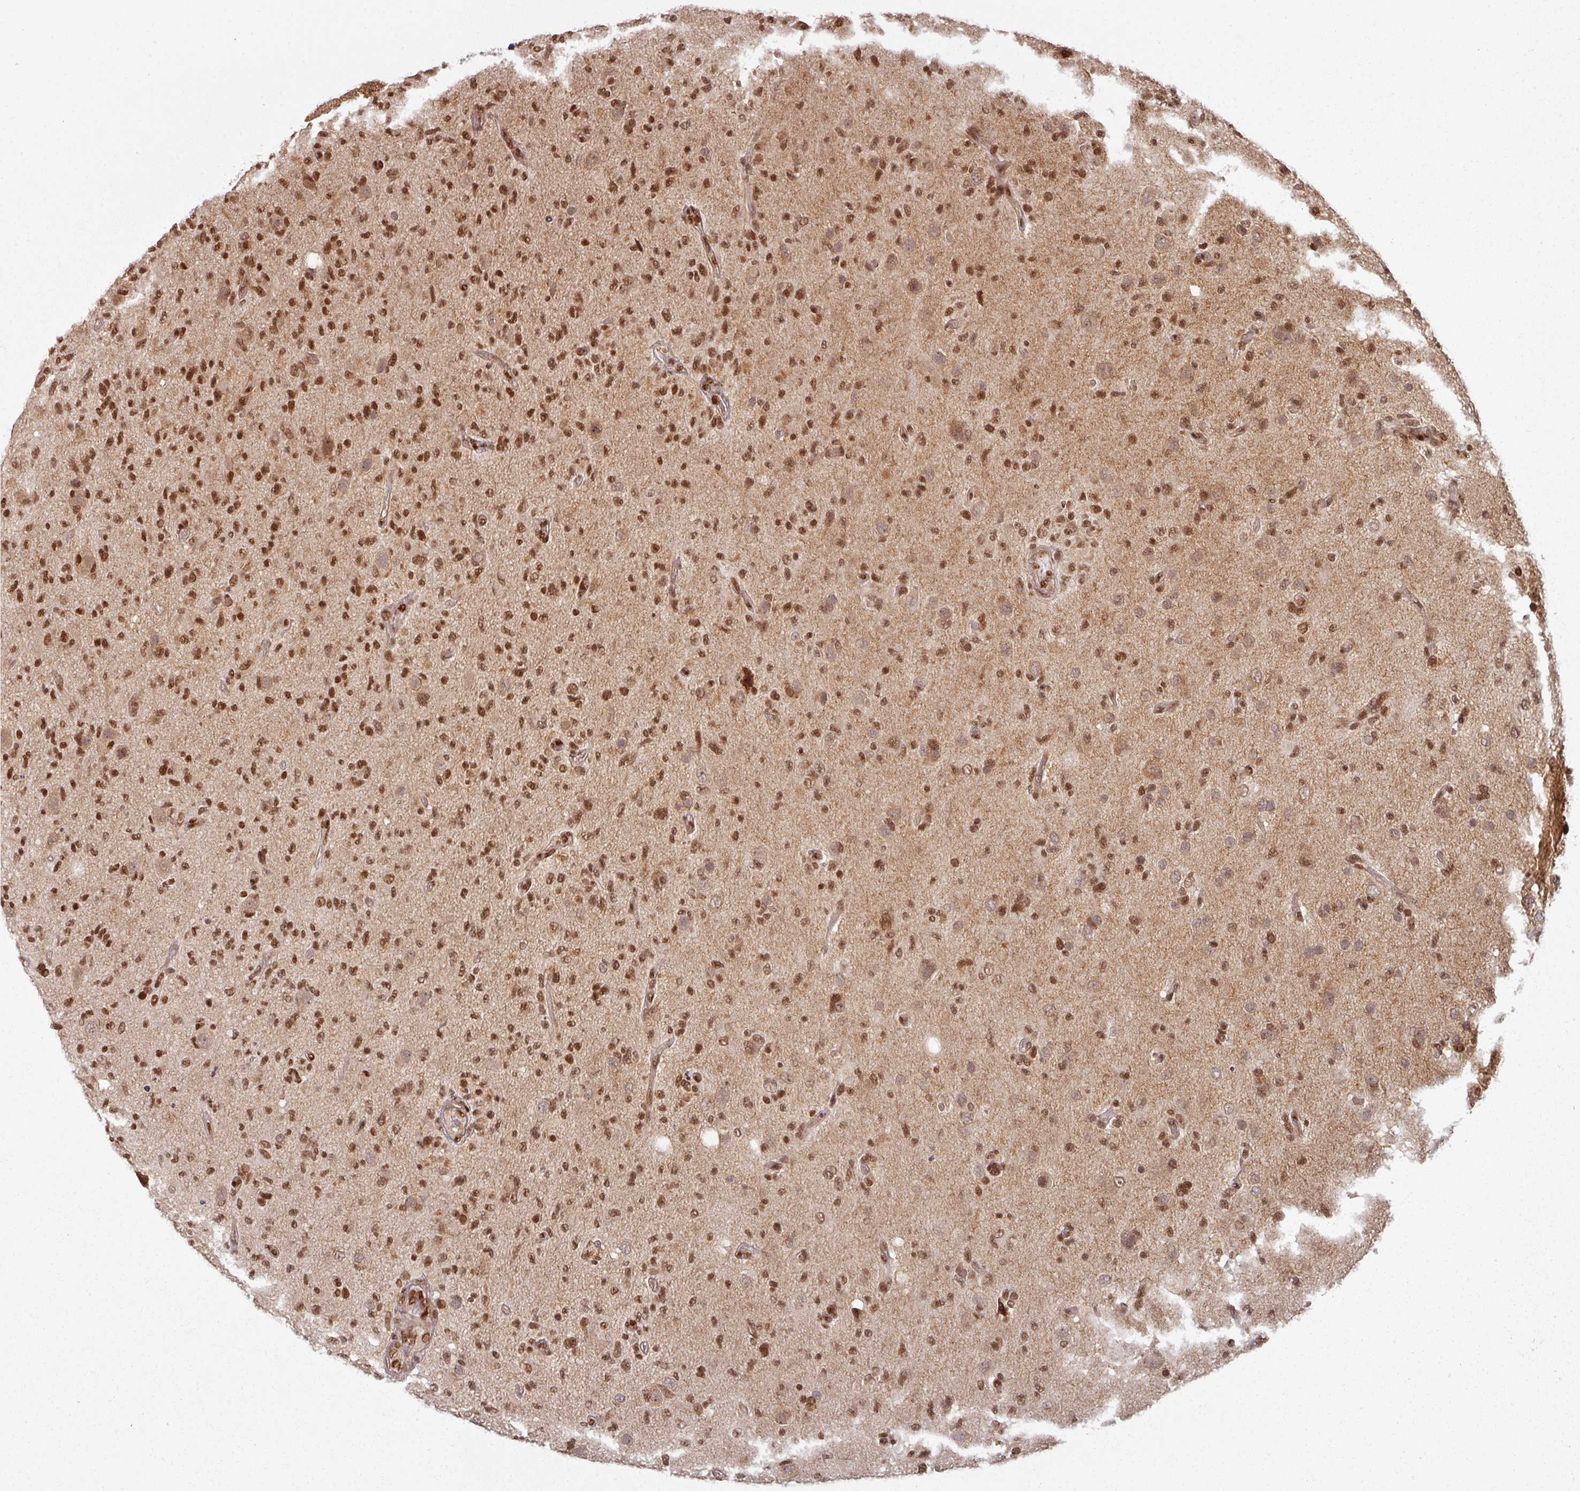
{"staining": {"intensity": "strong", "quantity": ">75%", "location": "cytoplasmic/membranous,nuclear"}, "tissue": "glioma", "cell_type": "Tumor cells", "image_type": "cancer", "snomed": [{"axis": "morphology", "description": "Glioma, malignant, High grade"}, {"axis": "topography", "description": "Brain"}], "caption": "Malignant glioma (high-grade) was stained to show a protein in brown. There is high levels of strong cytoplasmic/membranous and nuclear expression in approximately >75% of tumor cells.", "gene": "SIK3", "patient": {"sex": "female", "age": 67}}